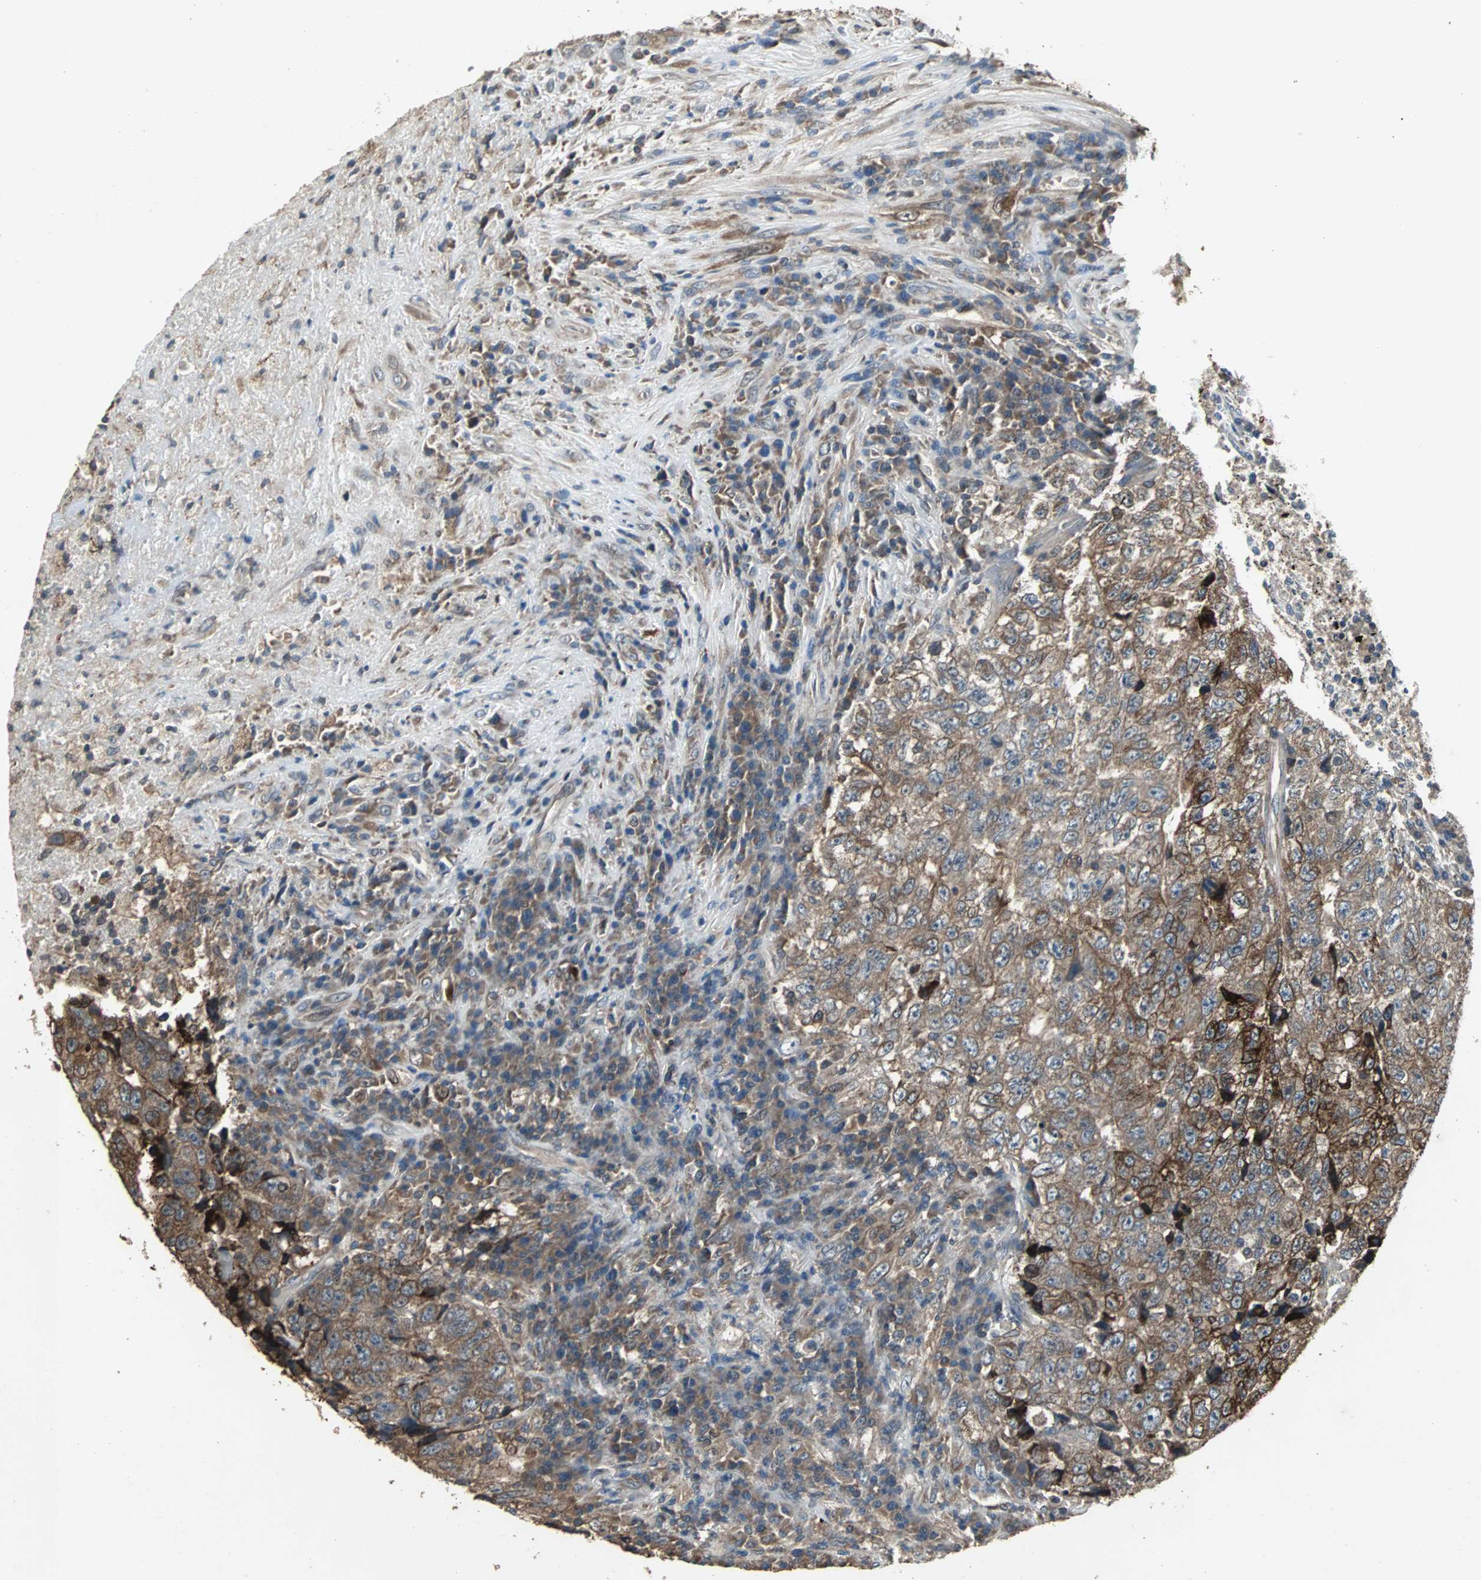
{"staining": {"intensity": "moderate", "quantity": ">75%", "location": "cytoplasmic/membranous"}, "tissue": "testis cancer", "cell_type": "Tumor cells", "image_type": "cancer", "snomed": [{"axis": "morphology", "description": "Necrosis, NOS"}, {"axis": "morphology", "description": "Carcinoma, Embryonal, NOS"}, {"axis": "topography", "description": "Testis"}], "caption": "Testis embryonal carcinoma tissue reveals moderate cytoplasmic/membranous expression in approximately >75% of tumor cells", "gene": "SOS1", "patient": {"sex": "male", "age": 19}}